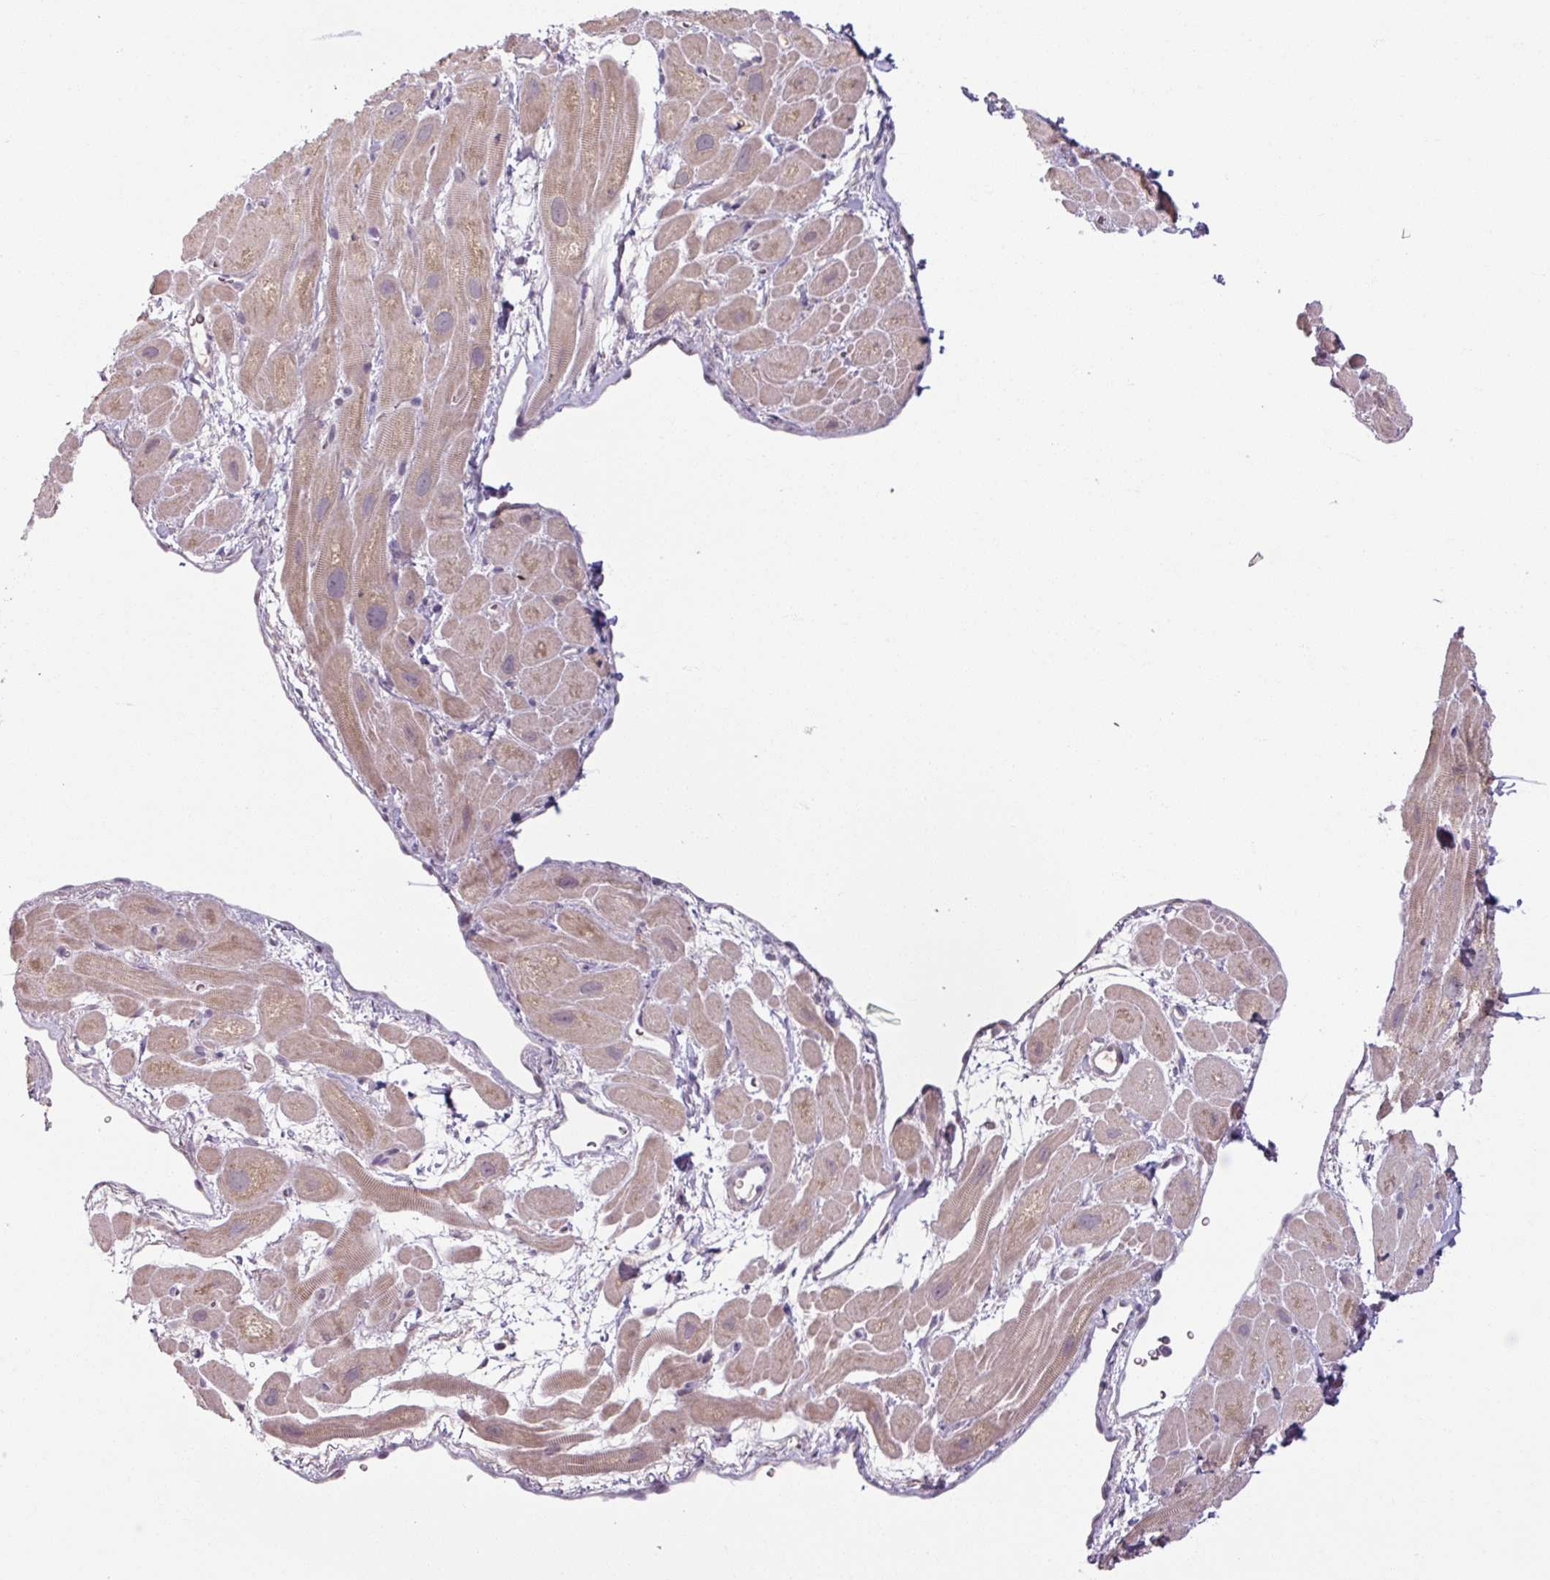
{"staining": {"intensity": "moderate", "quantity": "25%-75%", "location": "cytoplasmic/membranous"}, "tissue": "heart muscle", "cell_type": "Cardiomyocytes", "image_type": "normal", "snomed": [{"axis": "morphology", "description": "Normal tissue, NOS"}, {"axis": "topography", "description": "Heart"}], "caption": "Immunohistochemistry image of benign heart muscle stained for a protein (brown), which demonstrates medium levels of moderate cytoplasmic/membranous staining in about 25%-75% of cardiomyocytes.", "gene": "OGFOD3", "patient": {"sex": "male", "age": 49}}